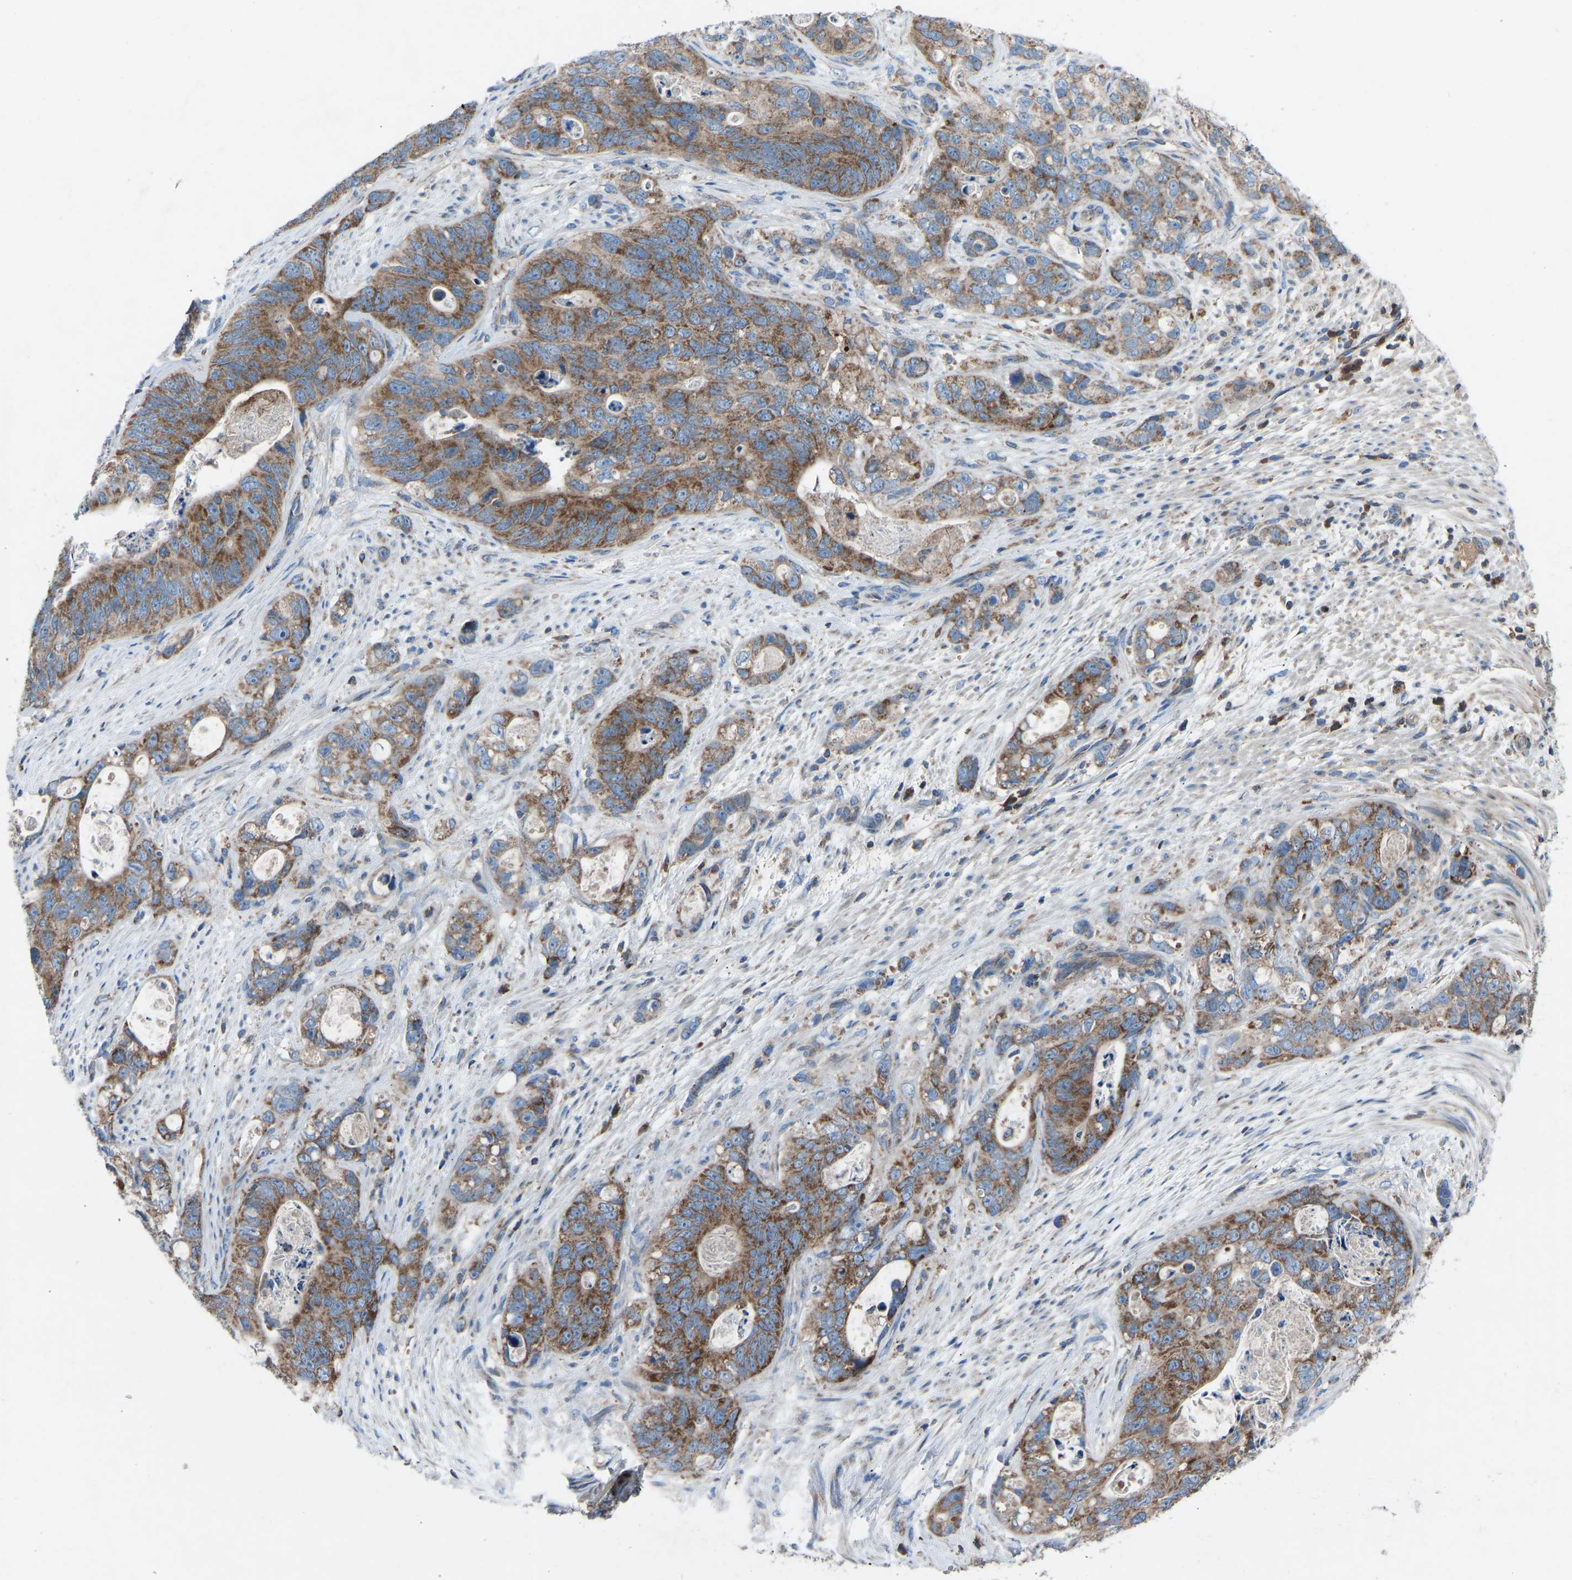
{"staining": {"intensity": "strong", "quantity": ">75%", "location": "cytoplasmic/membranous"}, "tissue": "stomach cancer", "cell_type": "Tumor cells", "image_type": "cancer", "snomed": [{"axis": "morphology", "description": "Normal tissue, NOS"}, {"axis": "morphology", "description": "Adenocarcinoma, NOS"}, {"axis": "topography", "description": "Stomach"}], "caption": "Immunohistochemistry (DAB) staining of human stomach cancer displays strong cytoplasmic/membranous protein positivity in approximately >75% of tumor cells. The staining was performed using DAB, with brown indicating positive protein expression. Nuclei are stained blue with hematoxylin.", "gene": "GRK6", "patient": {"sex": "female", "age": 89}}